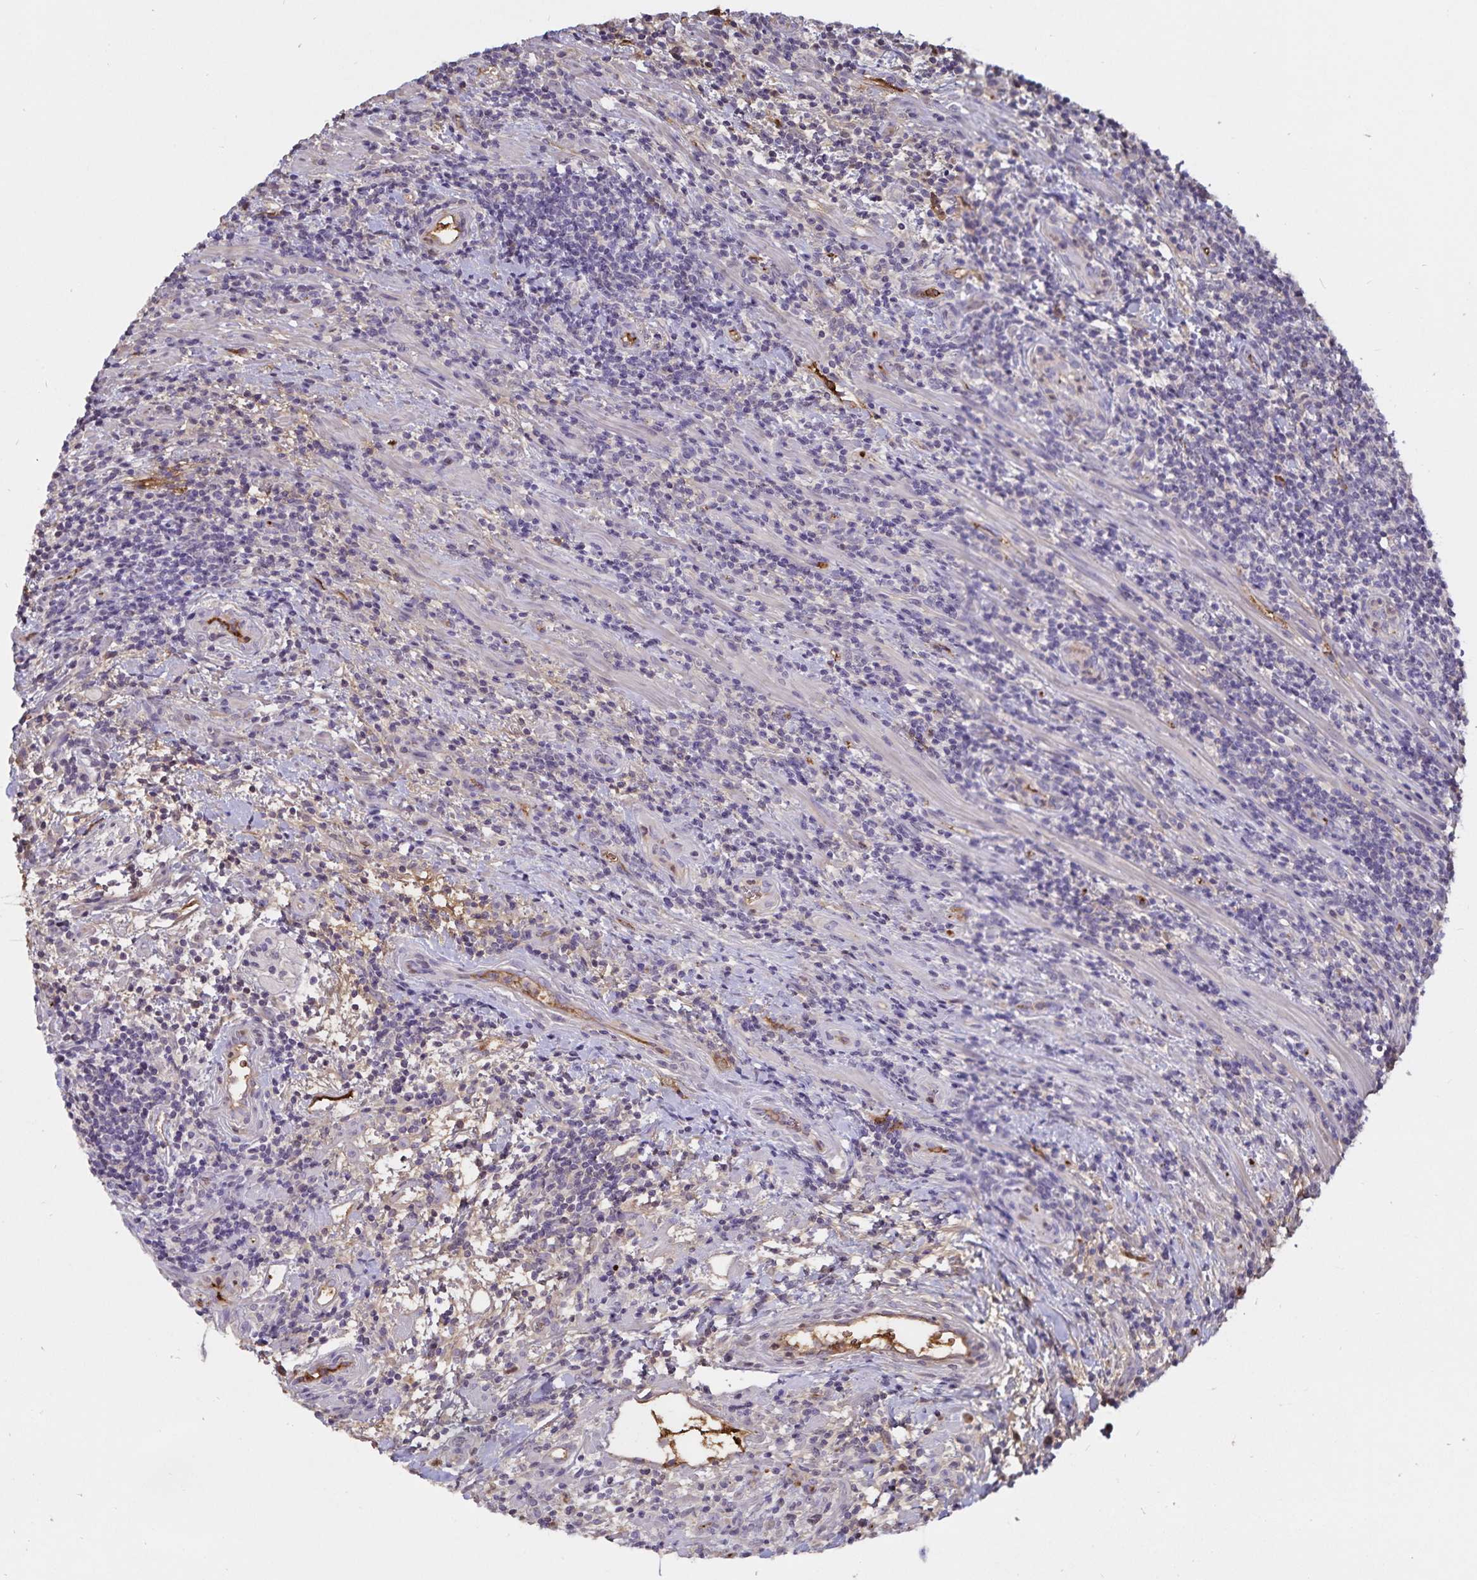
{"staining": {"intensity": "negative", "quantity": "none", "location": "none"}, "tissue": "lymphoma", "cell_type": "Tumor cells", "image_type": "cancer", "snomed": [{"axis": "morphology", "description": "Malignant lymphoma, non-Hodgkin's type, High grade"}, {"axis": "topography", "description": "Small intestine"}], "caption": "Immunohistochemical staining of malignant lymphoma, non-Hodgkin's type (high-grade) displays no significant expression in tumor cells.", "gene": "FGG", "patient": {"sex": "female", "age": 56}}